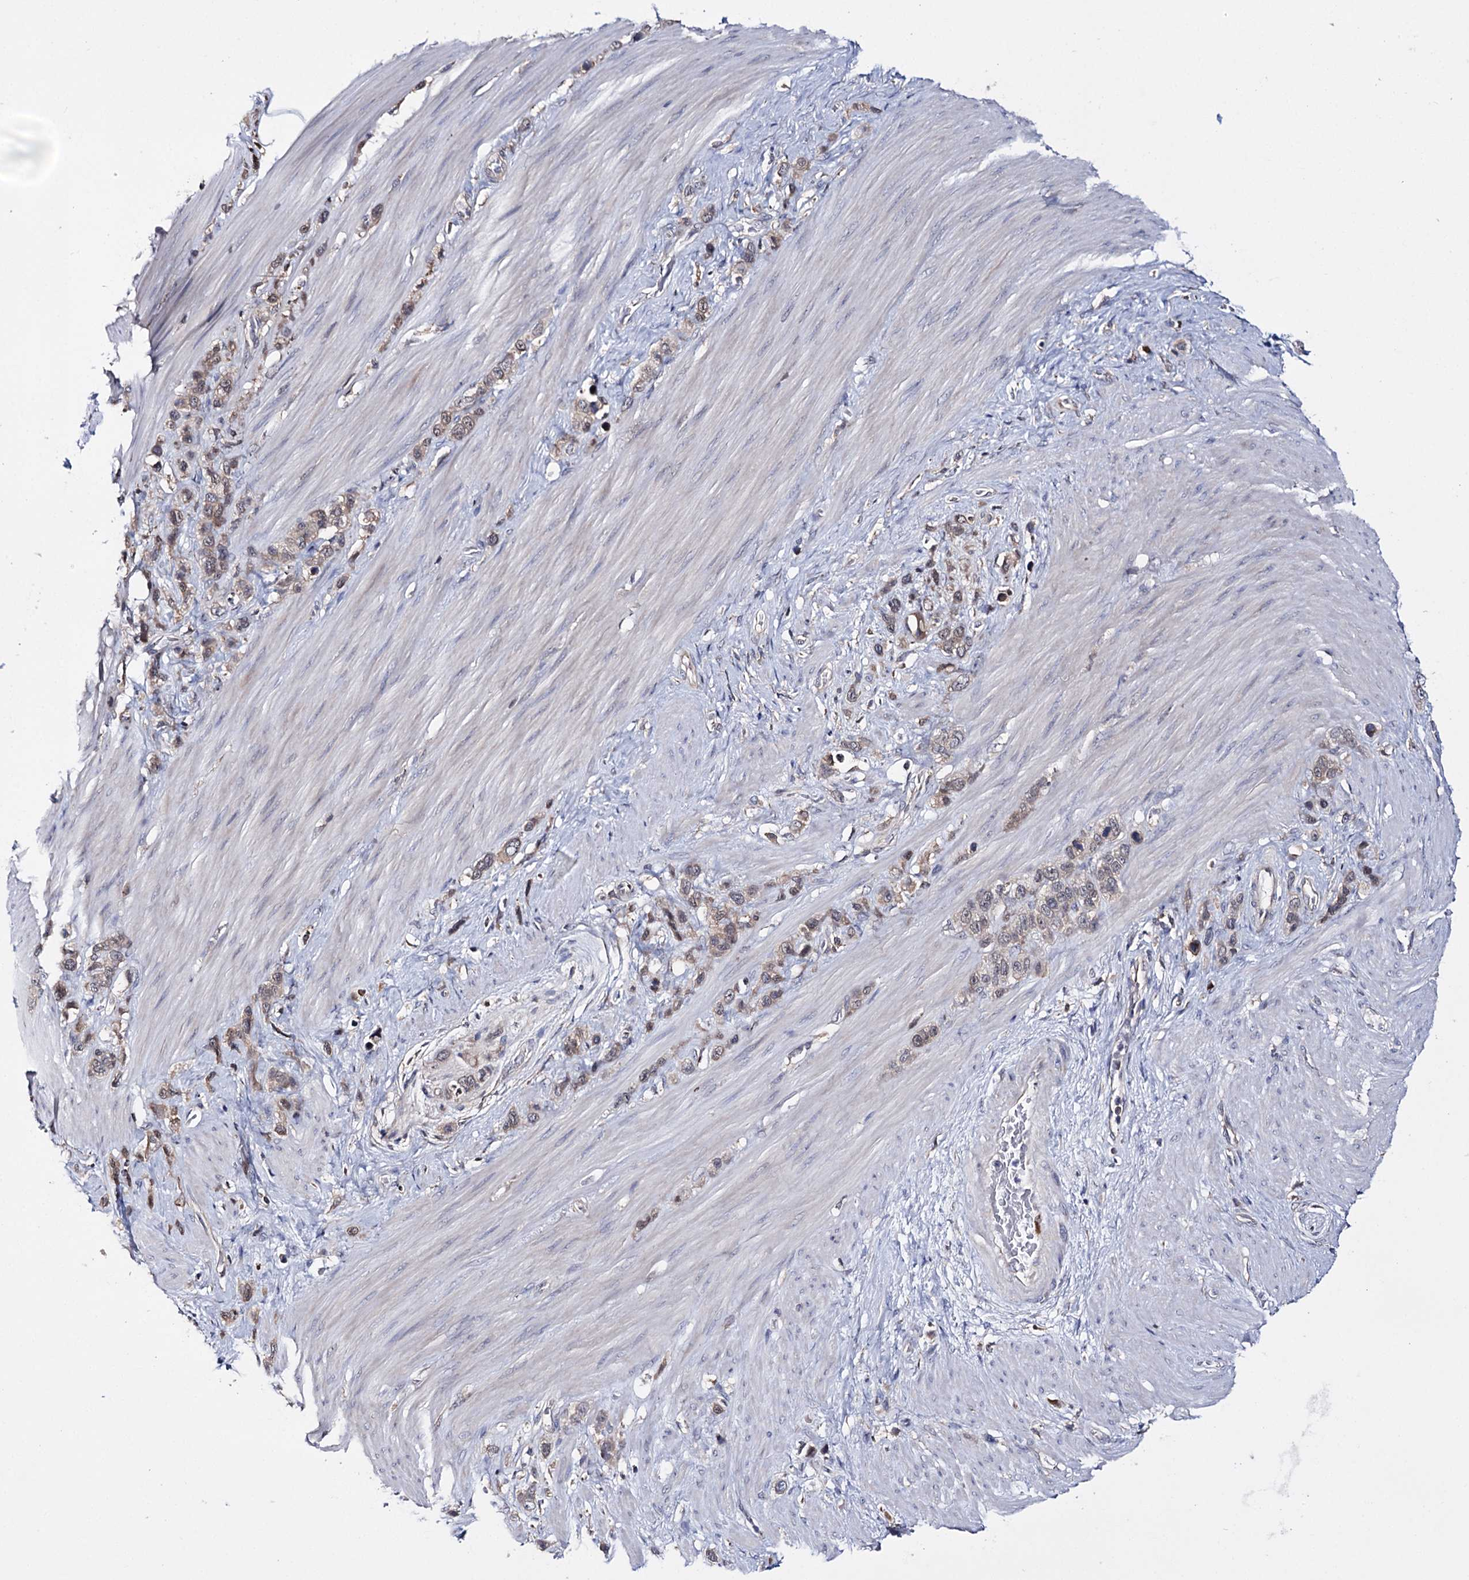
{"staining": {"intensity": "moderate", "quantity": ">75%", "location": "cytoplasmic/membranous"}, "tissue": "stomach cancer", "cell_type": "Tumor cells", "image_type": "cancer", "snomed": [{"axis": "morphology", "description": "Adenocarcinoma, NOS"}, {"axis": "morphology", "description": "Adenocarcinoma, High grade"}, {"axis": "topography", "description": "Stomach, upper"}, {"axis": "topography", "description": "Stomach, lower"}], "caption": "Stomach cancer tissue exhibits moderate cytoplasmic/membranous positivity in approximately >75% of tumor cells", "gene": "PTER", "patient": {"sex": "female", "age": 65}}